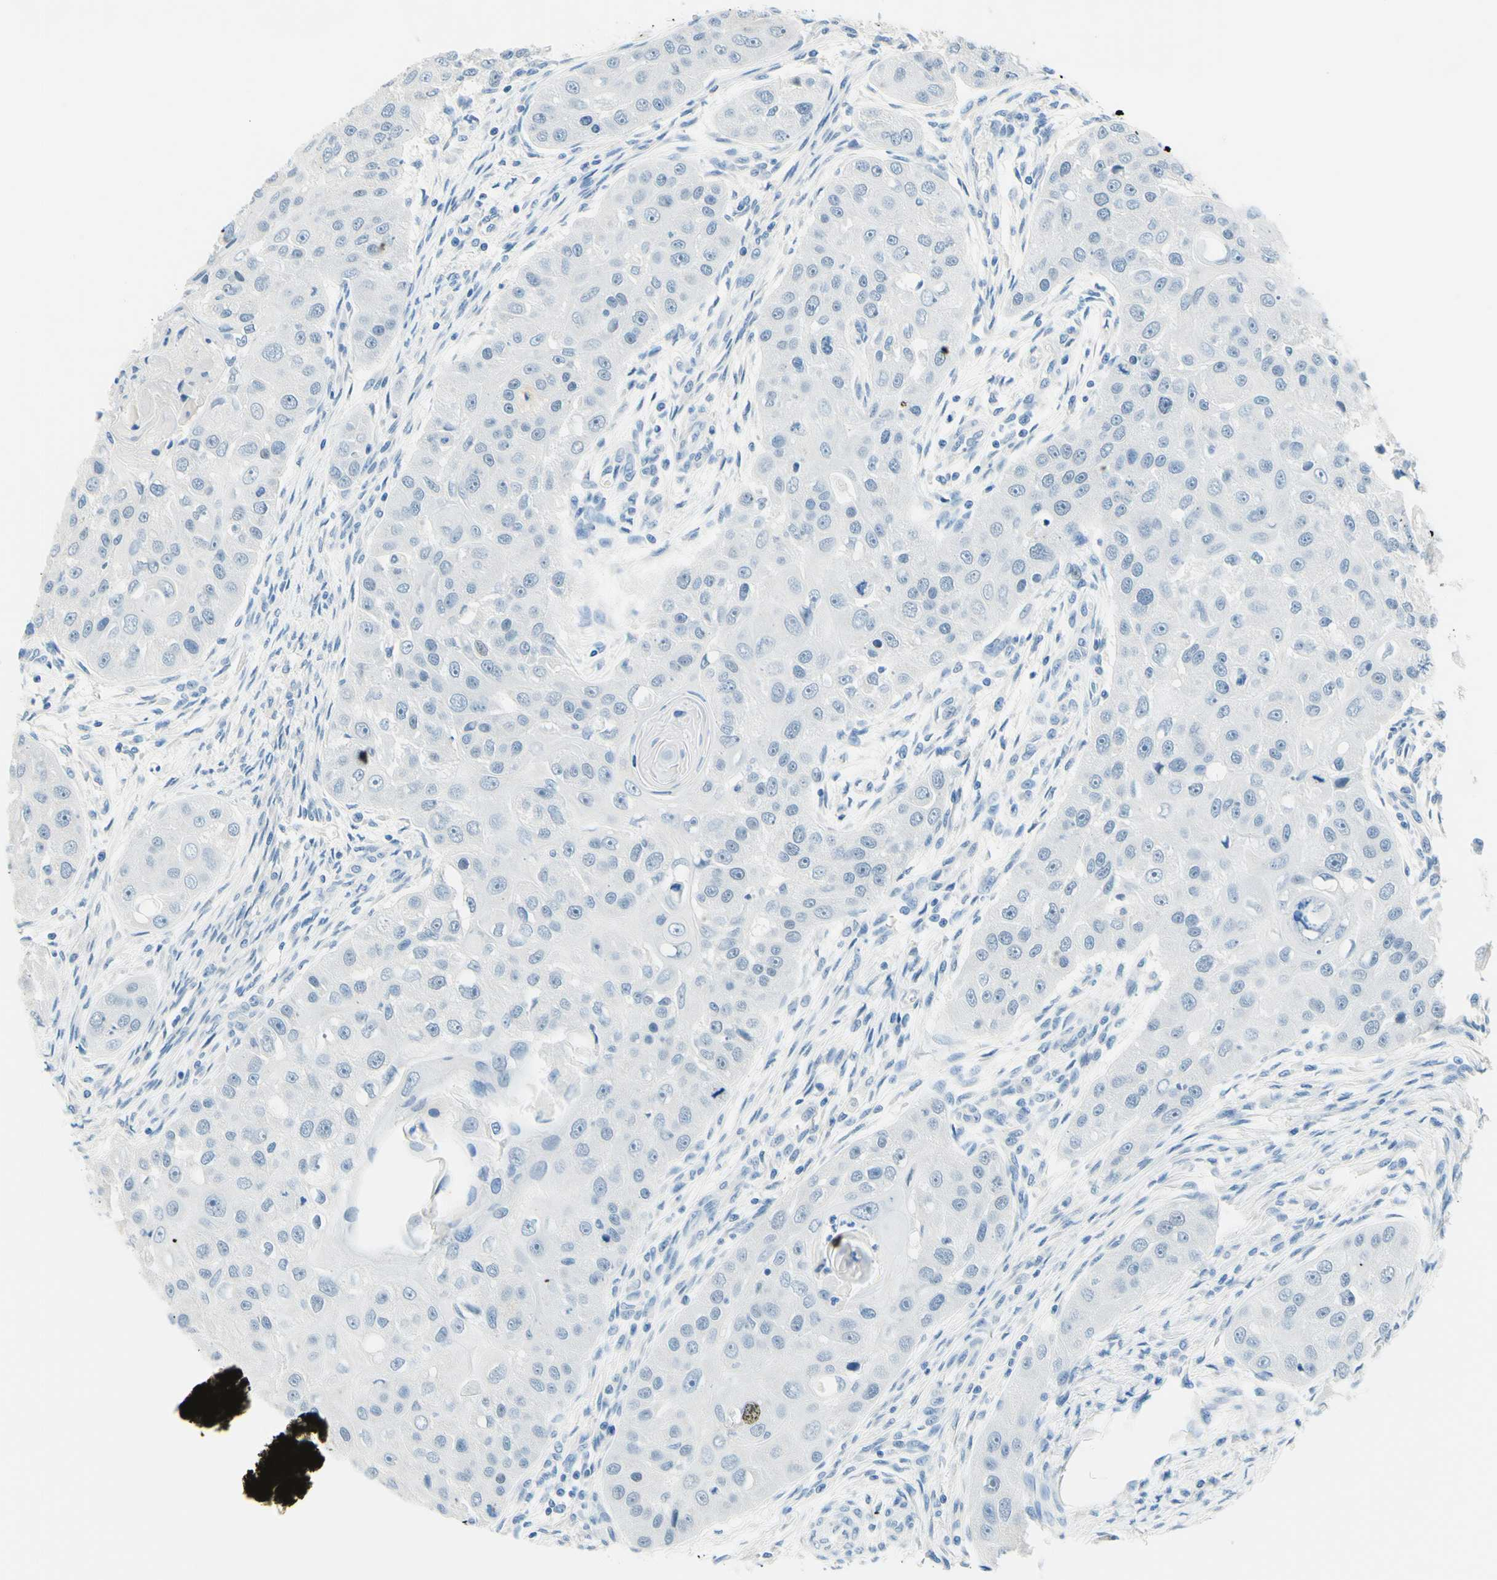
{"staining": {"intensity": "negative", "quantity": "none", "location": "none"}, "tissue": "head and neck cancer", "cell_type": "Tumor cells", "image_type": "cancer", "snomed": [{"axis": "morphology", "description": "Normal tissue, NOS"}, {"axis": "morphology", "description": "Squamous cell carcinoma, NOS"}, {"axis": "topography", "description": "Skeletal muscle"}, {"axis": "topography", "description": "Head-Neck"}], "caption": "Immunohistochemistry image of head and neck squamous cell carcinoma stained for a protein (brown), which reveals no expression in tumor cells.", "gene": "PASD1", "patient": {"sex": "male", "age": 51}}